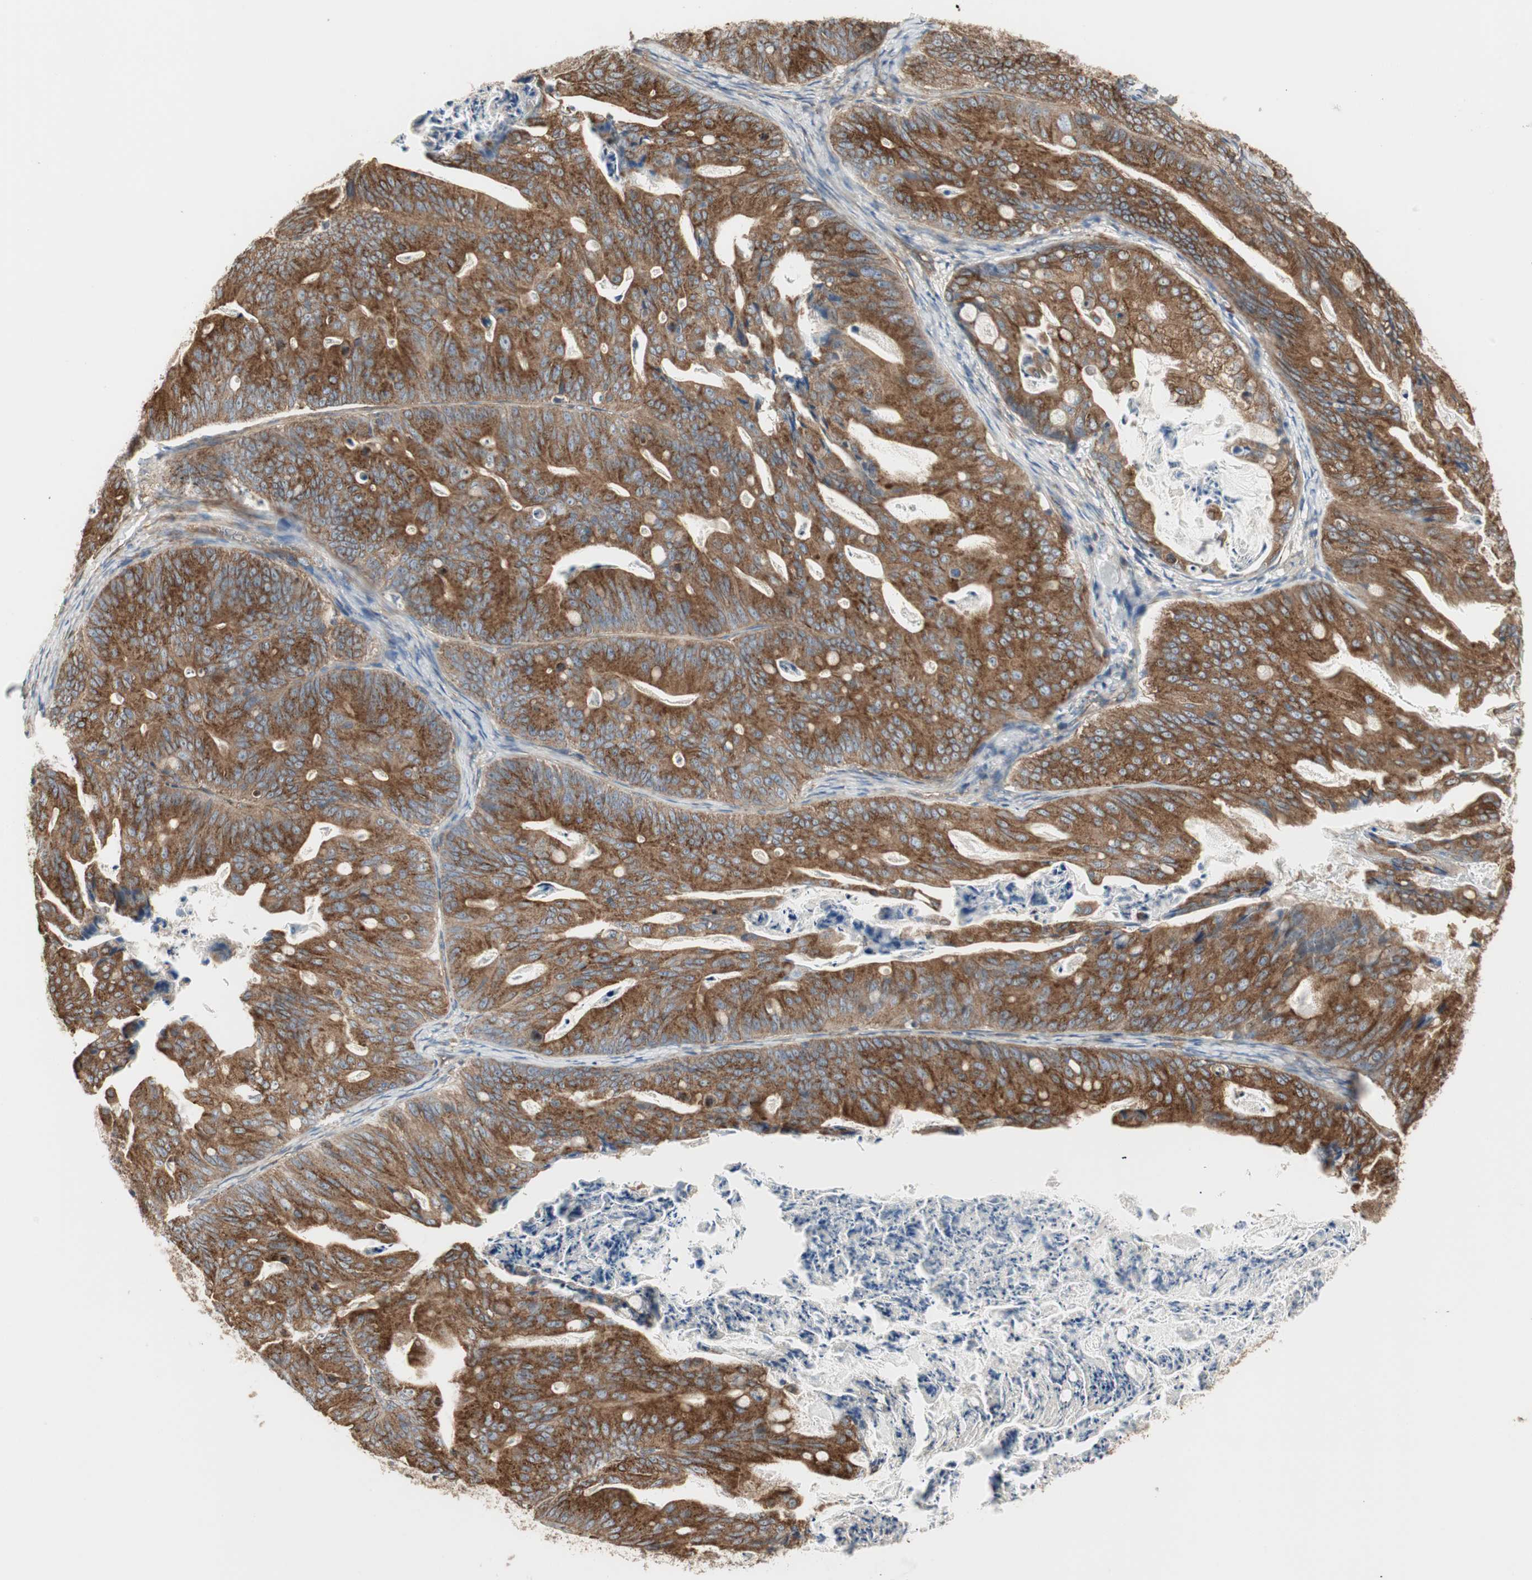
{"staining": {"intensity": "strong", "quantity": ">75%", "location": "cytoplasmic/membranous"}, "tissue": "ovarian cancer", "cell_type": "Tumor cells", "image_type": "cancer", "snomed": [{"axis": "morphology", "description": "Cystadenocarcinoma, mucinous, NOS"}, {"axis": "topography", "description": "Ovary"}], "caption": "This is an image of IHC staining of ovarian cancer (mucinous cystadenocarcinoma), which shows strong staining in the cytoplasmic/membranous of tumor cells.", "gene": "H6PD", "patient": {"sex": "female", "age": 37}}